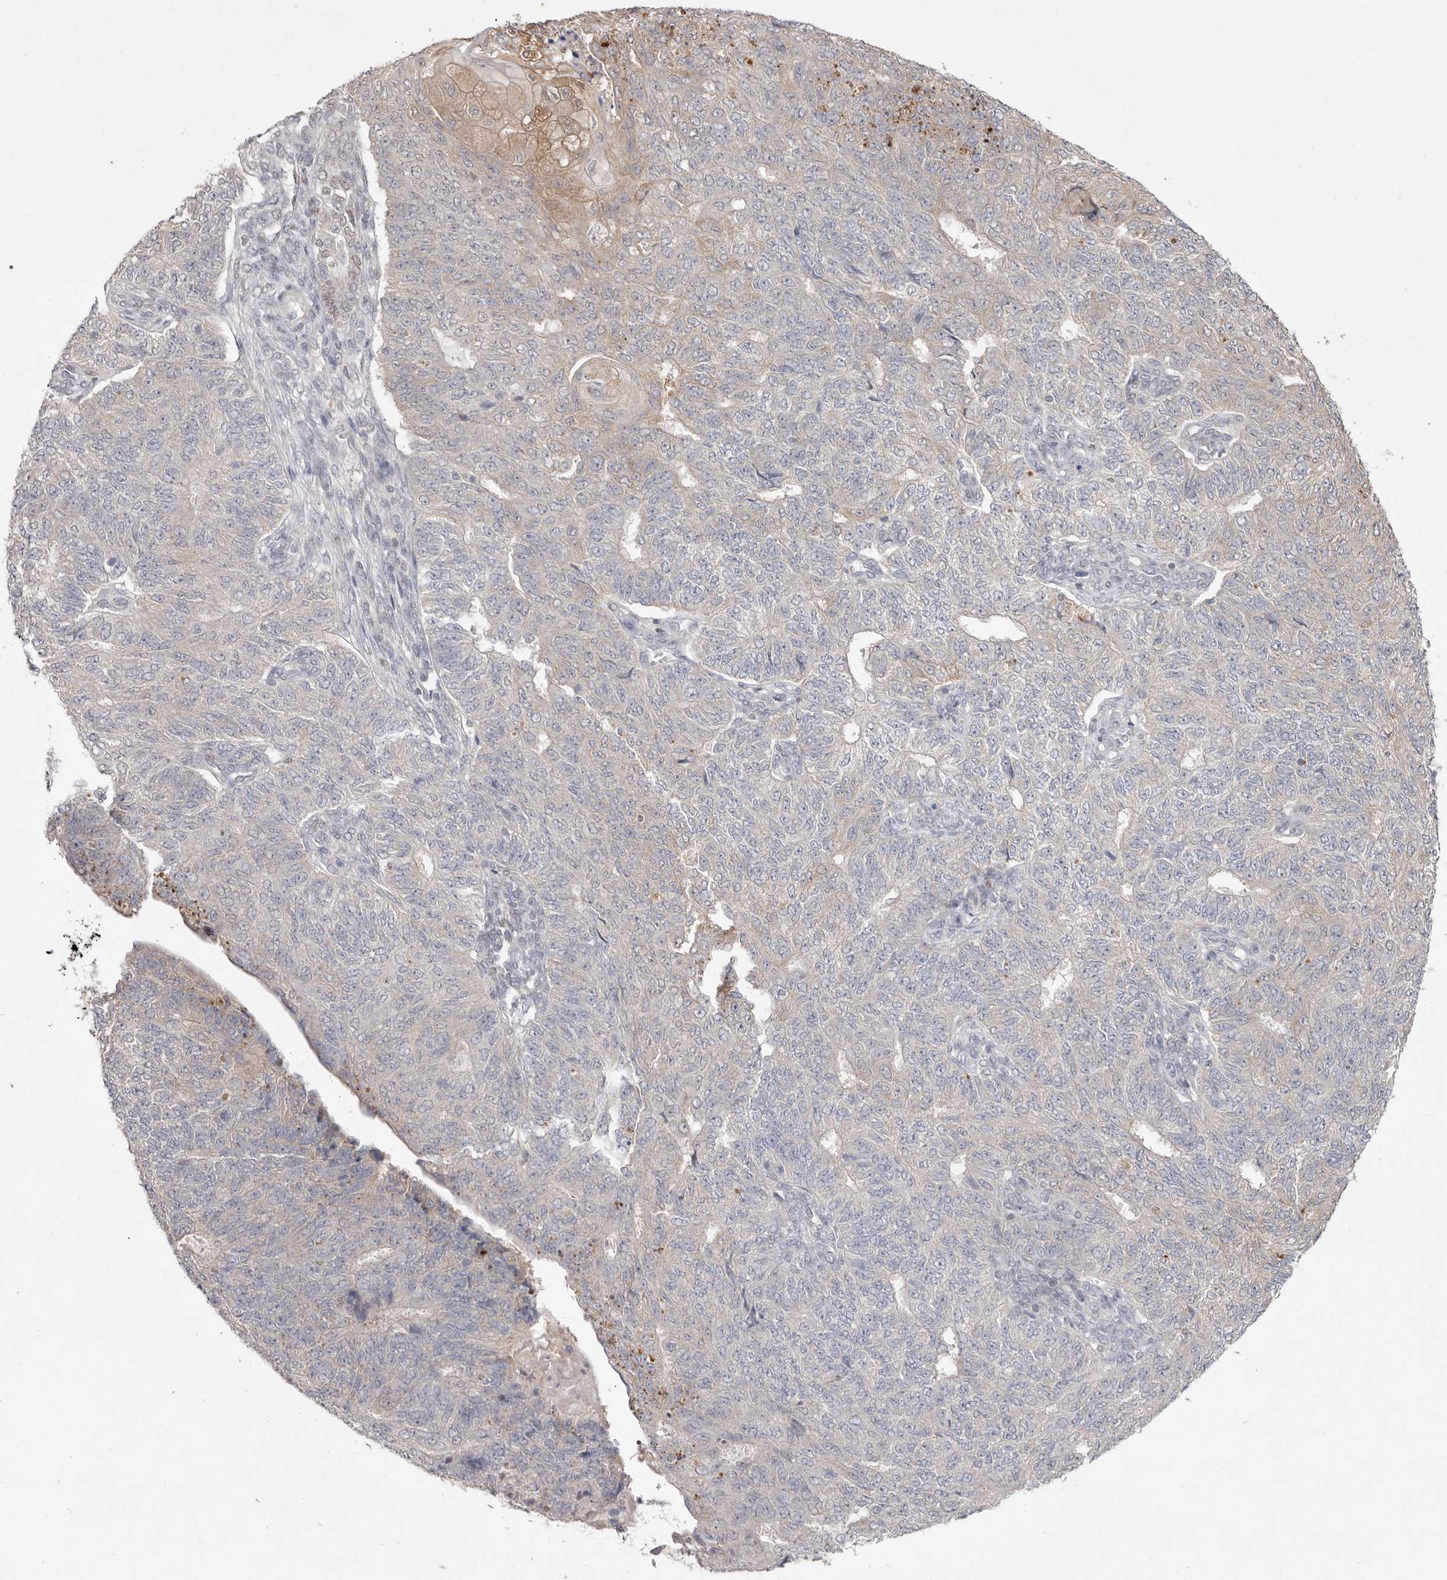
{"staining": {"intensity": "weak", "quantity": "<25%", "location": "cytoplasmic/membranous"}, "tissue": "endometrial cancer", "cell_type": "Tumor cells", "image_type": "cancer", "snomed": [{"axis": "morphology", "description": "Adenocarcinoma, NOS"}, {"axis": "topography", "description": "Endometrium"}], "caption": "A histopathology image of endometrial cancer stained for a protein exhibits no brown staining in tumor cells.", "gene": "TADA1", "patient": {"sex": "female", "age": 32}}